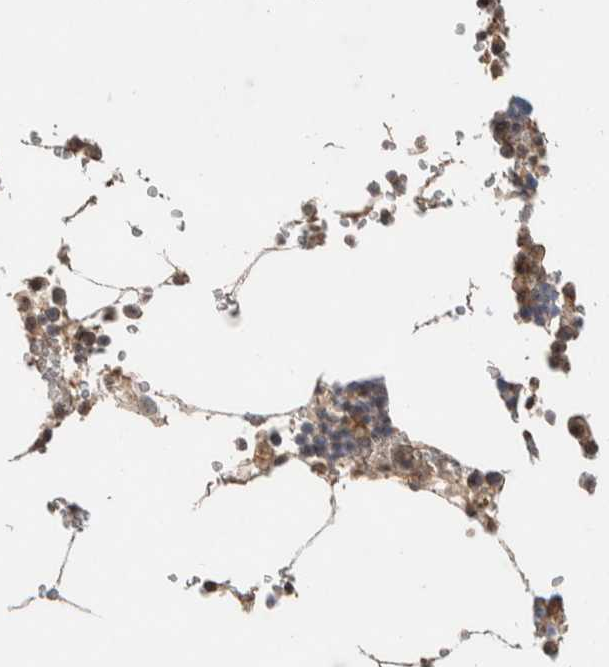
{"staining": {"intensity": "moderate", "quantity": "25%-75%", "location": "cytoplasmic/membranous"}, "tissue": "bone marrow", "cell_type": "Hematopoietic cells", "image_type": "normal", "snomed": [{"axis": "morphology", "description": "Normal tissue, NOS"}, {"axis": "topography", "description": "Bone marrow"}], "caption": "Brown immunohistochemical staining in normal human bone marrow displays moderate cytoplasmic/membranous positivity in about 25%-75% of hematopoietic cells.", "gene": "DEPTOR", "patient": {"sex": "male", "age": 70}}